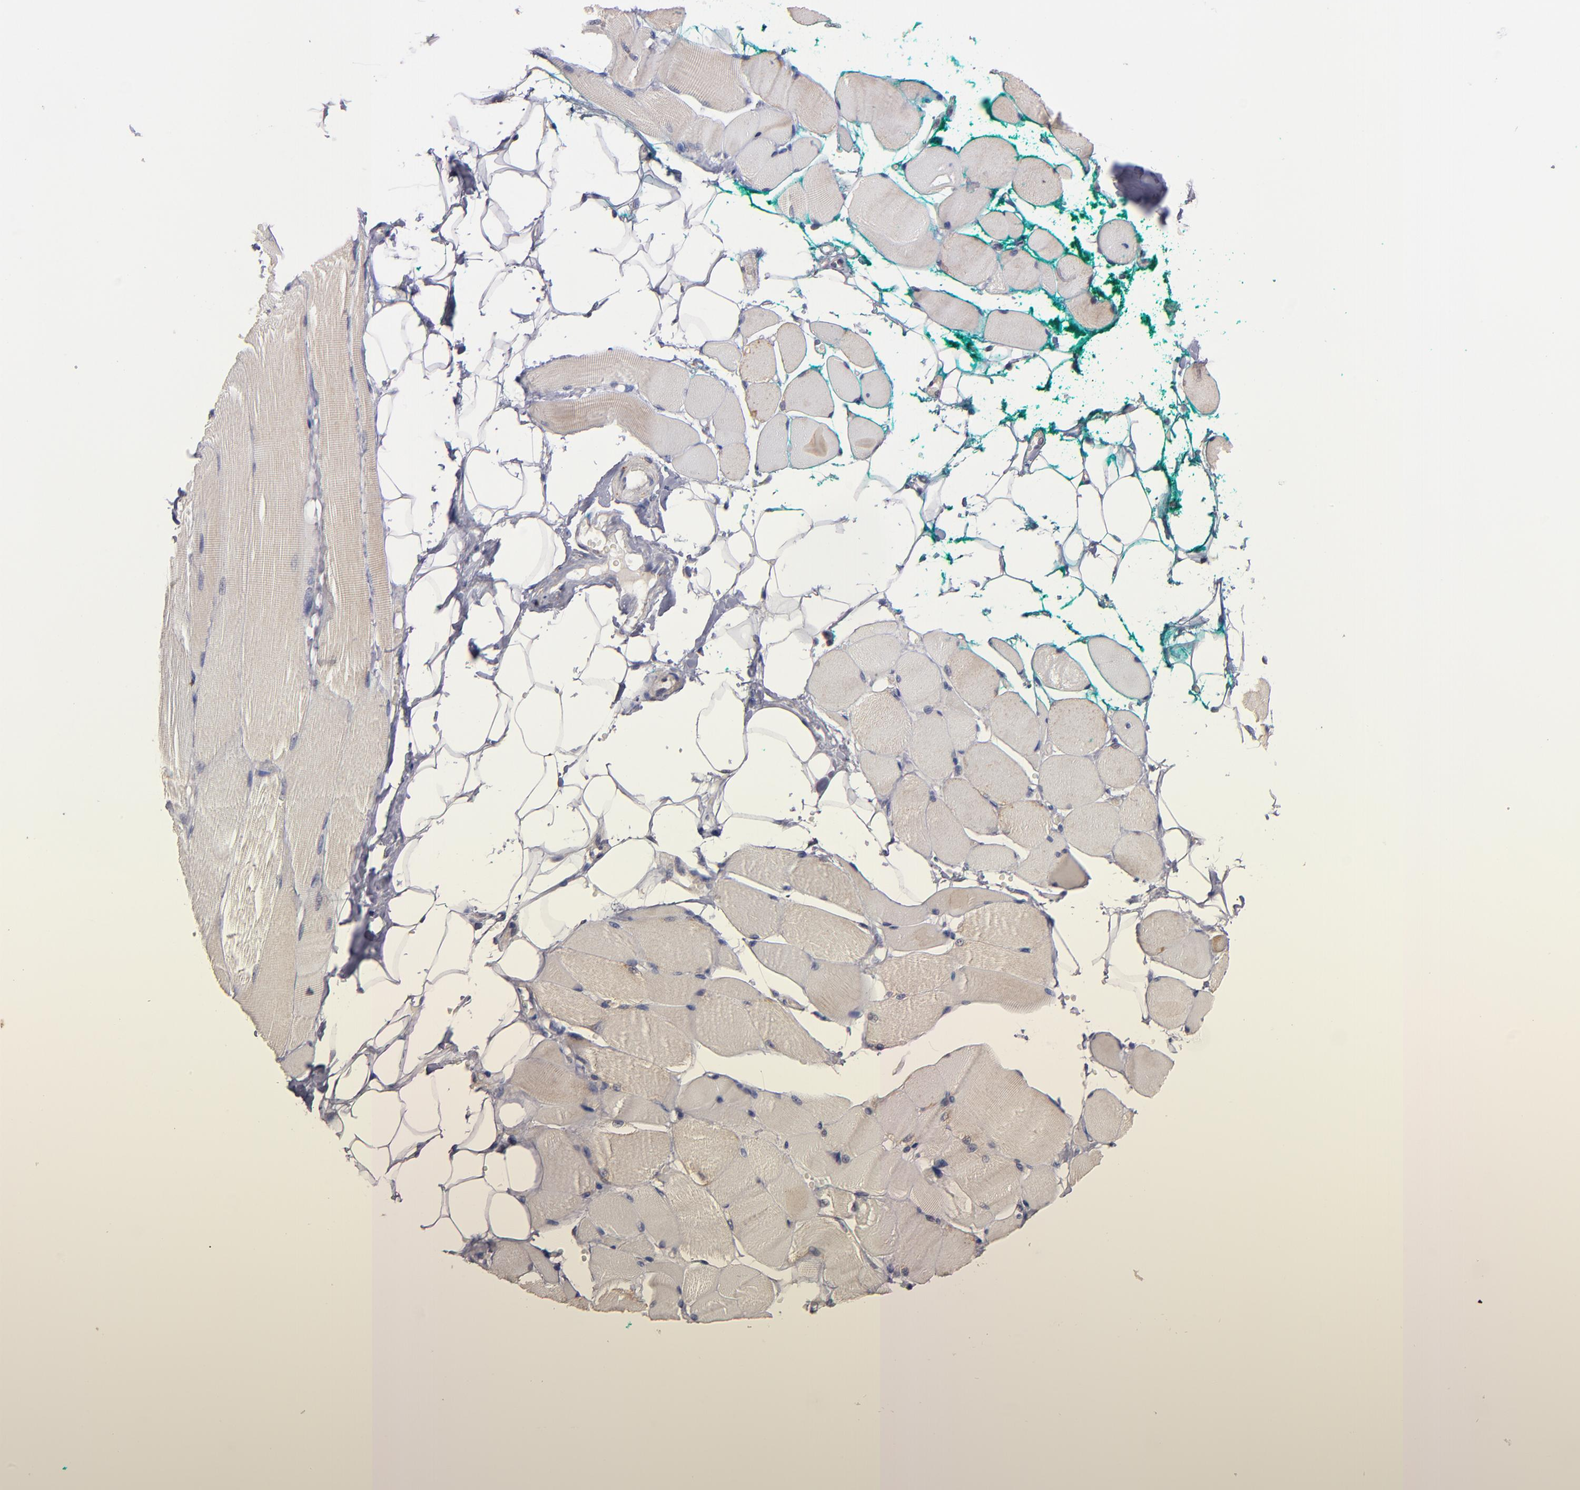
{"staining": {"intensity": "weak", "quantity": "<25%", "location": "cytoplasmic/membranous"}, "tissue": "skeletal muscle", "cell_type": "Myocytes", "image_type": "normal", "snomed": [{"axis": "morphology", "description": "Normal tissue, NOS"}, {"axis": "topography", "description": "Skeletal muscle"}, {"axis": "topography", "description": "Peripheral nerve tissue"}], "caption": "Myocytes are negative for brown protein staining in normal skeletal muscle. The staining was performed using DAB (3,3'-diaminobenzidine) to visualize the protein expression in brown, while the nuclei were stained in blue with hematoxylin (Magnification: 20x).", "gene": "DIABLO", "patient": {"sex": "female", "age": 84}}